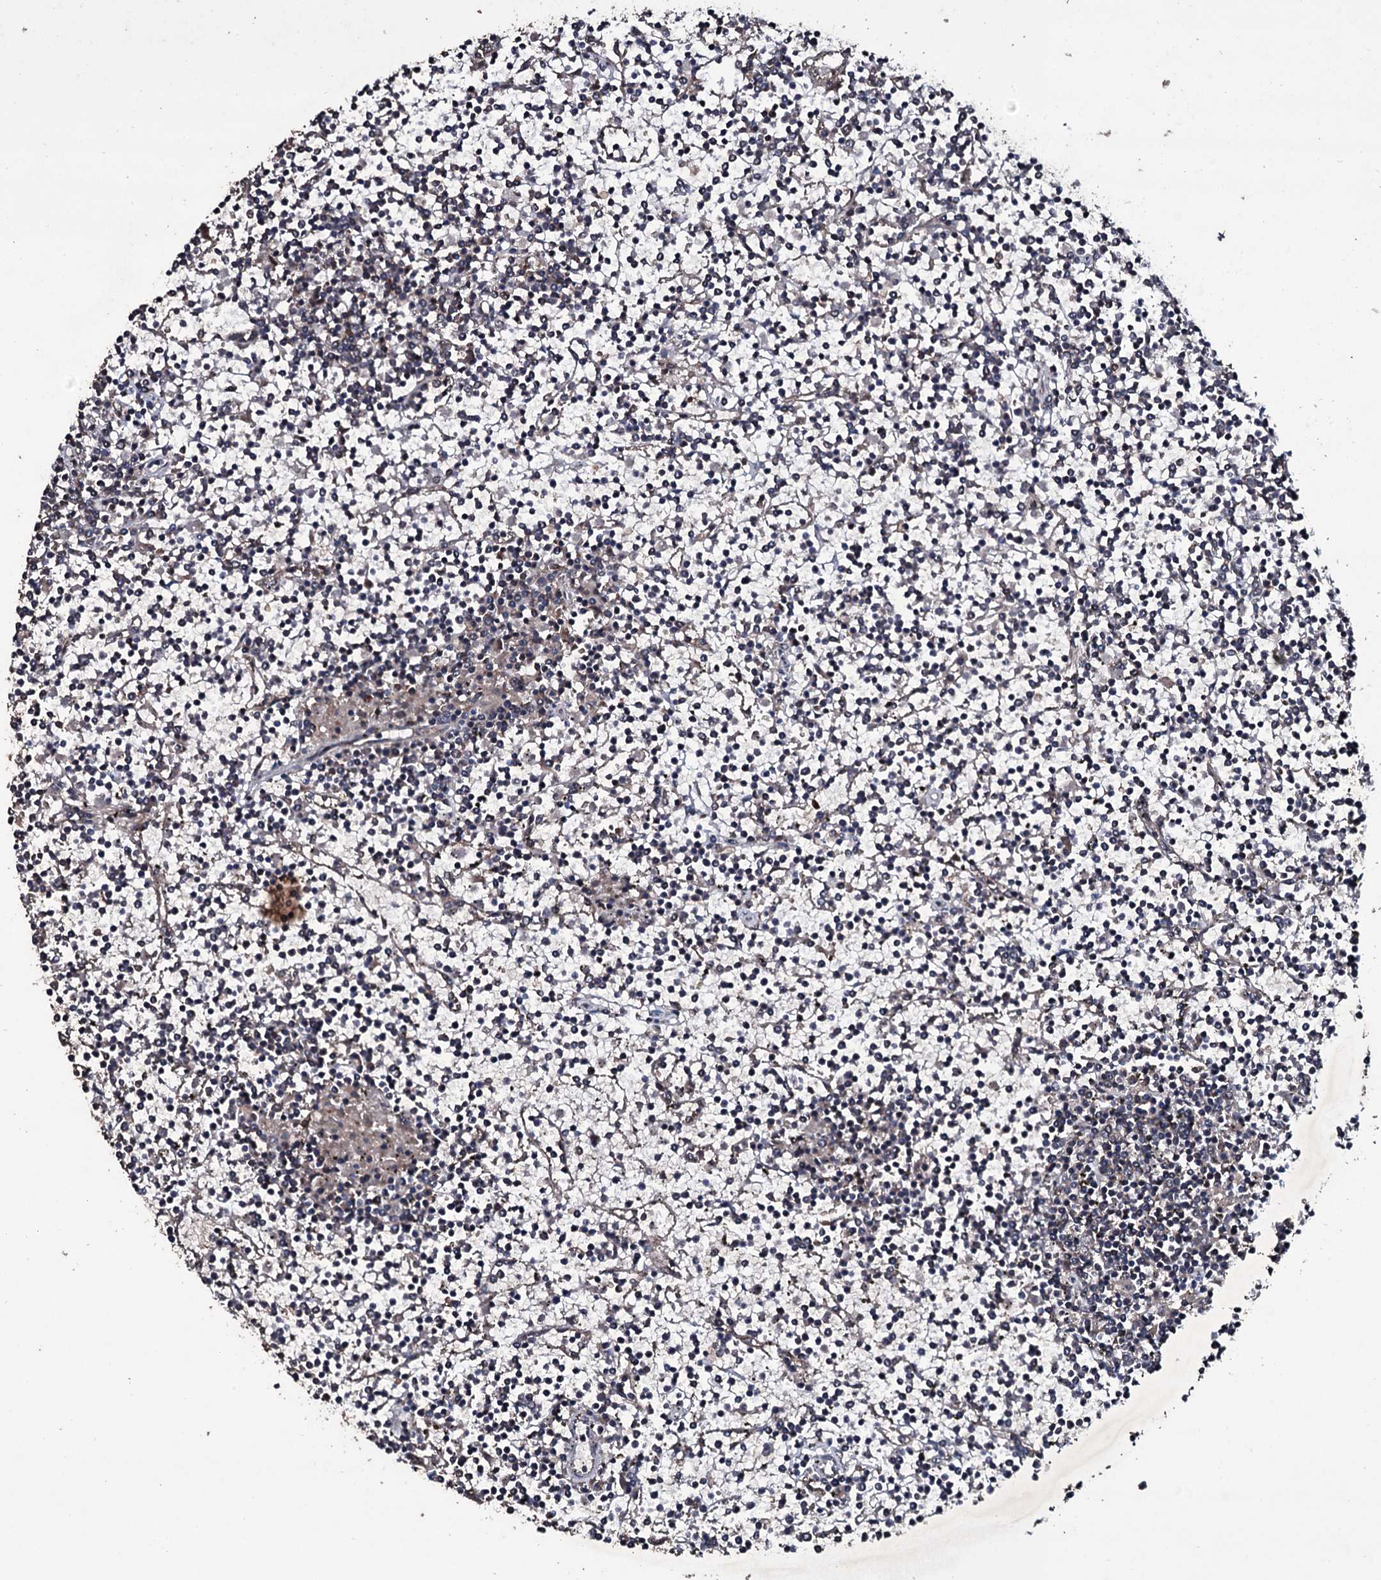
{"staining": {"intensity": "negative", "quantity": "none", "location": "none"}, "tissue": "lymphoma", "cell_type": "Tumor cells", "image_type": "cancer", "snomed": [{"axis": "morphology", "description": "Malignant lymphoma, non-Hodgkin's type, Low grade"}, {"axis": "topography", "description": "Spleen"}], "caption": "The photomicrograph demonstrates no significant positivity in tumor cells of lymphoma.", "gene": "MRPS31", "patient": {"sex": "female", "age": 19}}